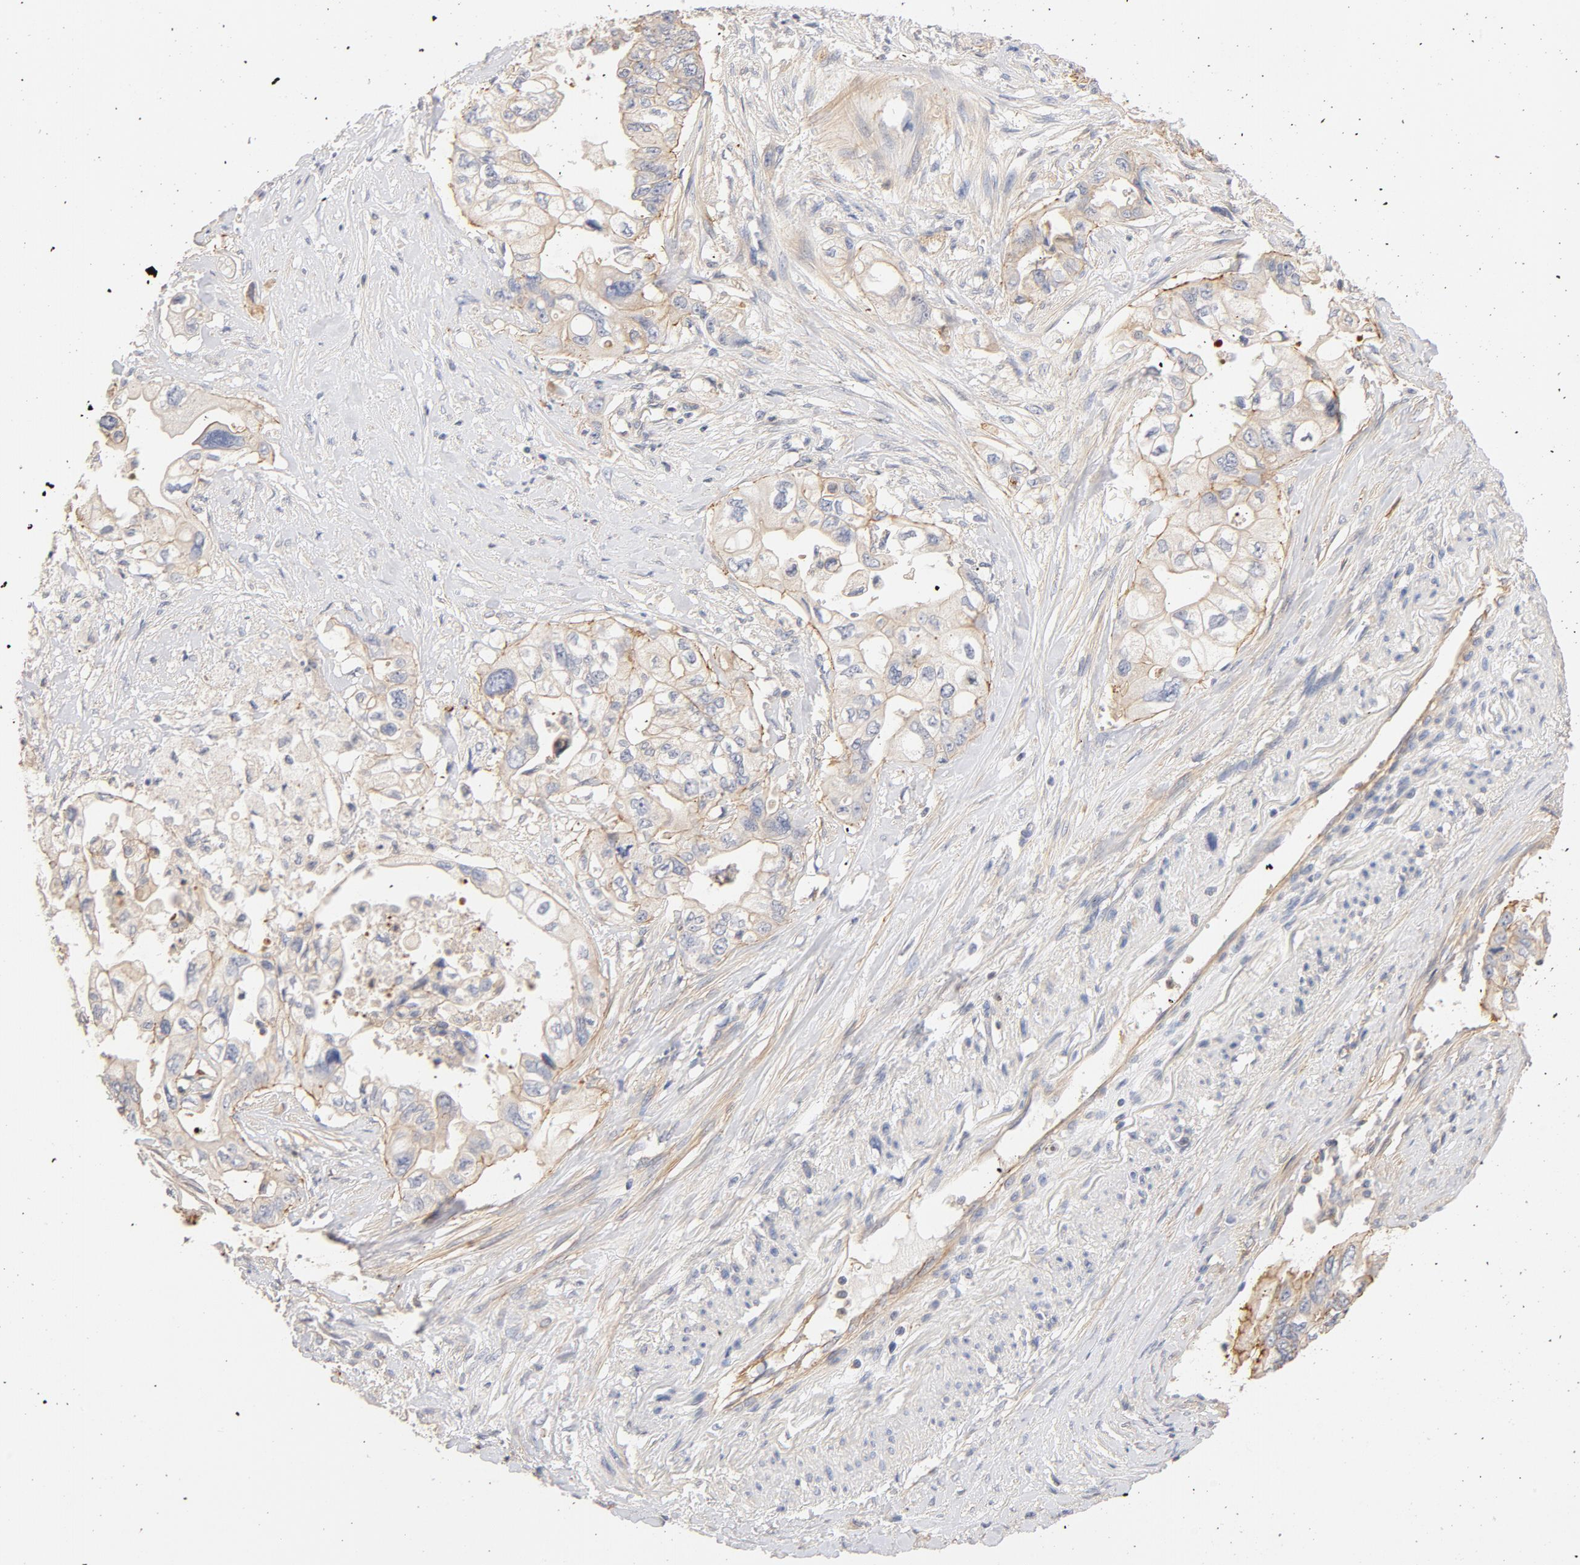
{"staining": {"intensity": "moderate", "quantity": ">75%", "location": "cytoplasmic/membranous"}, "tissue": "pancreatic cancer", "cell_type": "Tumor cells", "image_type": "cancer", "snomed": [{"axis": "morphology", "description": "Normal tissue, NOS"}, {"axis": "topography", "description": "Pancreas"}], "caption": "Tumor cells reveal moderate cytoplasmic/membranous staining in approximately >75% of cells in pancreatic cancer.", "gene": "STRN3", "patient": {"sex": "male", "age": 42}}